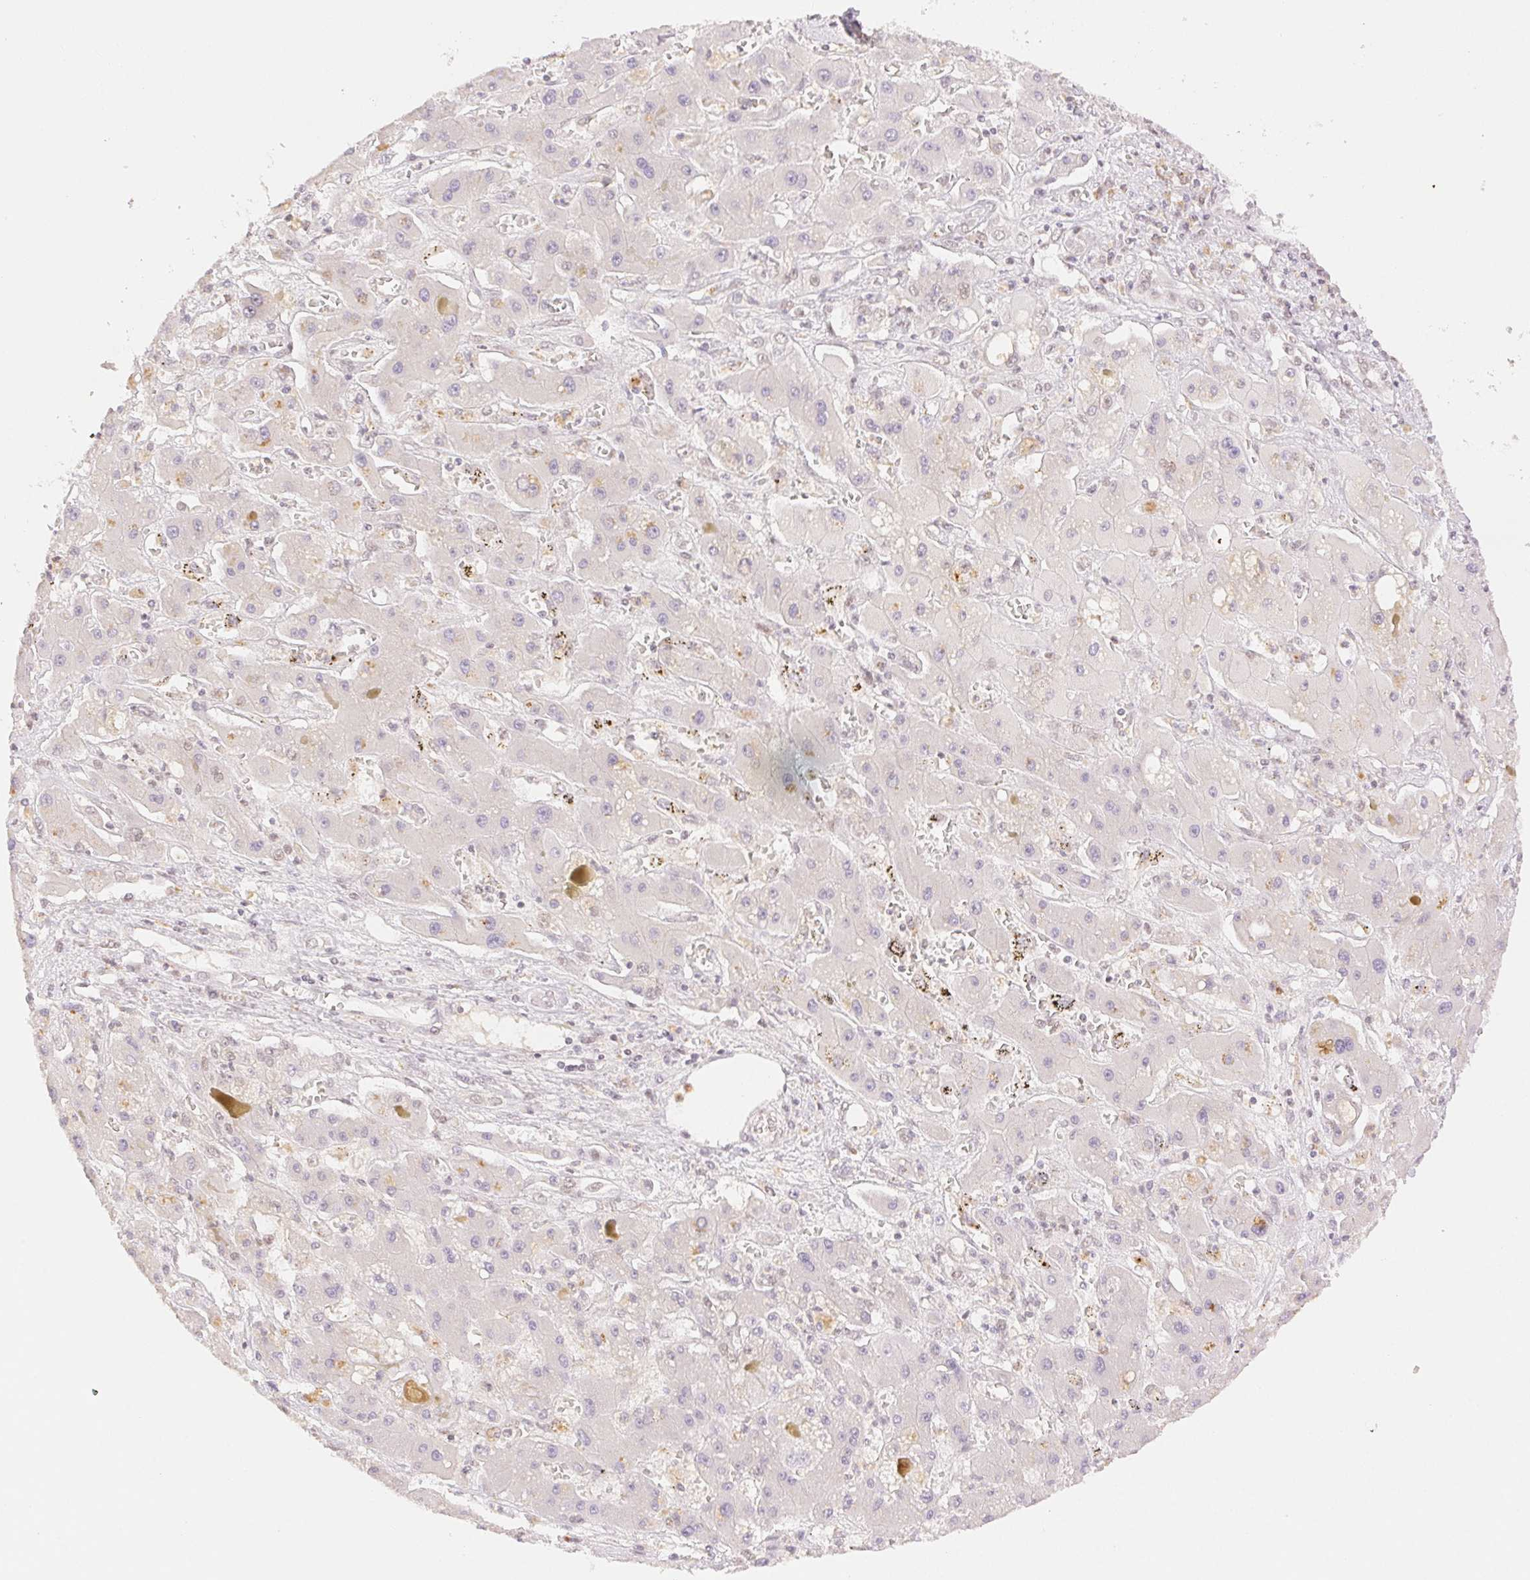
{"staining": {"intensity": "negative", "quantity": "none", "location": "none"}, "tissue": "liver cancer", "cell_type": "Tumor cells", "image_type": "cancer", "snomed": [{"axis": "morphology", "description": "Cholangiocarcinoma"}, {"axis": "topography", "description": "Liver"}], "caption": "Immunohistochemistry (IHC) photomicrograph of neoplastic tissue: human cholangiocarcinoma (liver) stained with DAB (3,3'-diaminobenzidine) shows no significant protein positivity in tumor cells. (Stains: DAB (3,3'-diaminobenzidine) immunohistochemistry with hematoxylin counter stain, Microscopy: brightfield microscopy at high magnification).", "gene": "H2AZ2", "patient": {"sex": "male", "age": 67}}